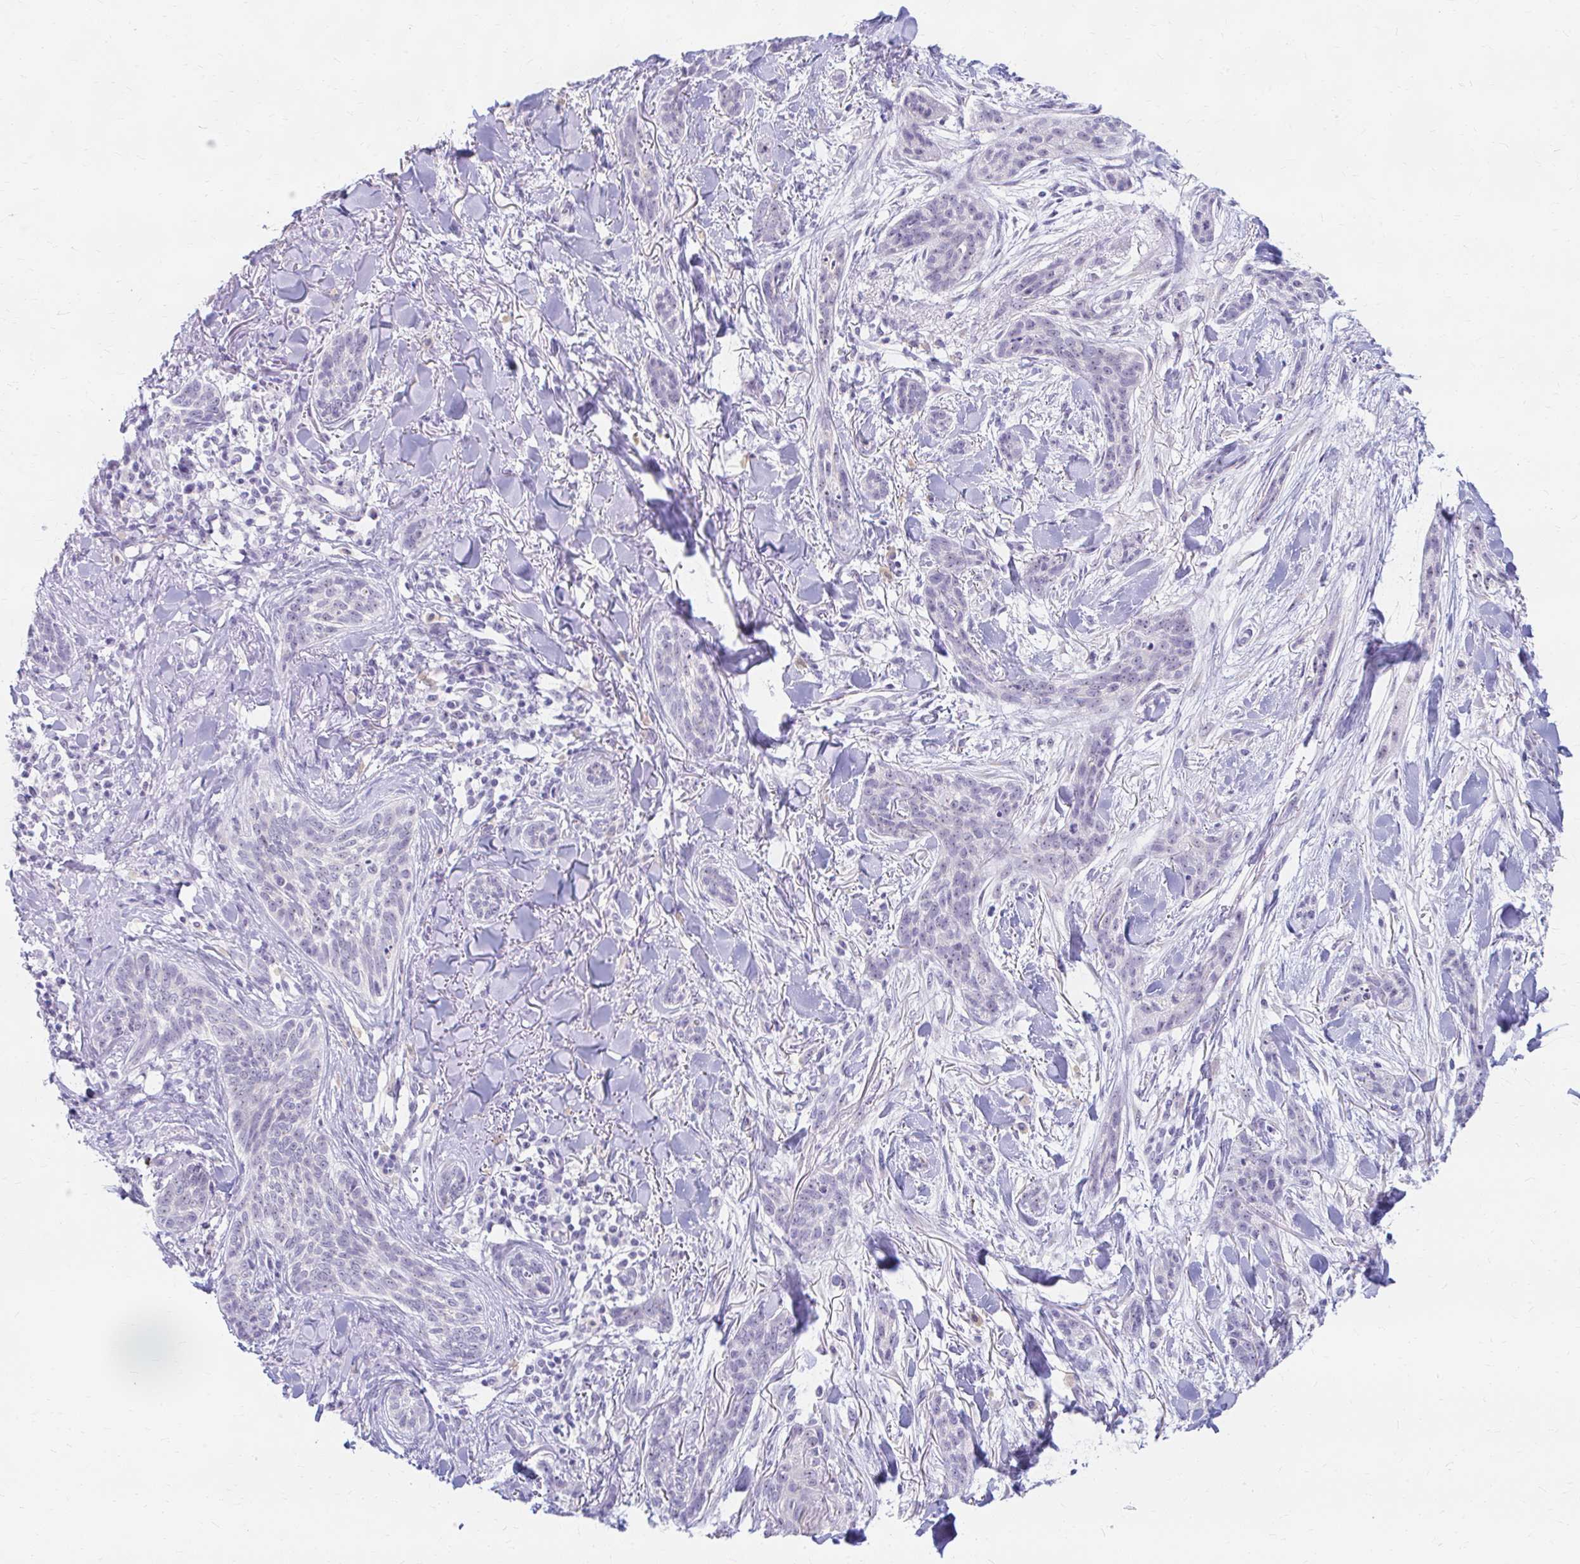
{"staining": {"intensity": "weak", "quantity": "<25%", "location": "nuclear"}, "tissue": "skin cancer", "cell_type": "Tumor cells", "image_type": "cancer", "snomed": [{"axis": "morphology", "description": "Basal cell carcinoma"}, {"axis": "topography", "description": "Skin"}], "caption": "Immunohistochemistry image of skin cancer (basal cell carcinoma) stained for a protein (brown), which exhibits no positivity in tumor cells.", "gene": "FTSJ3", "patient": {"sex": "male", "age": 52}}